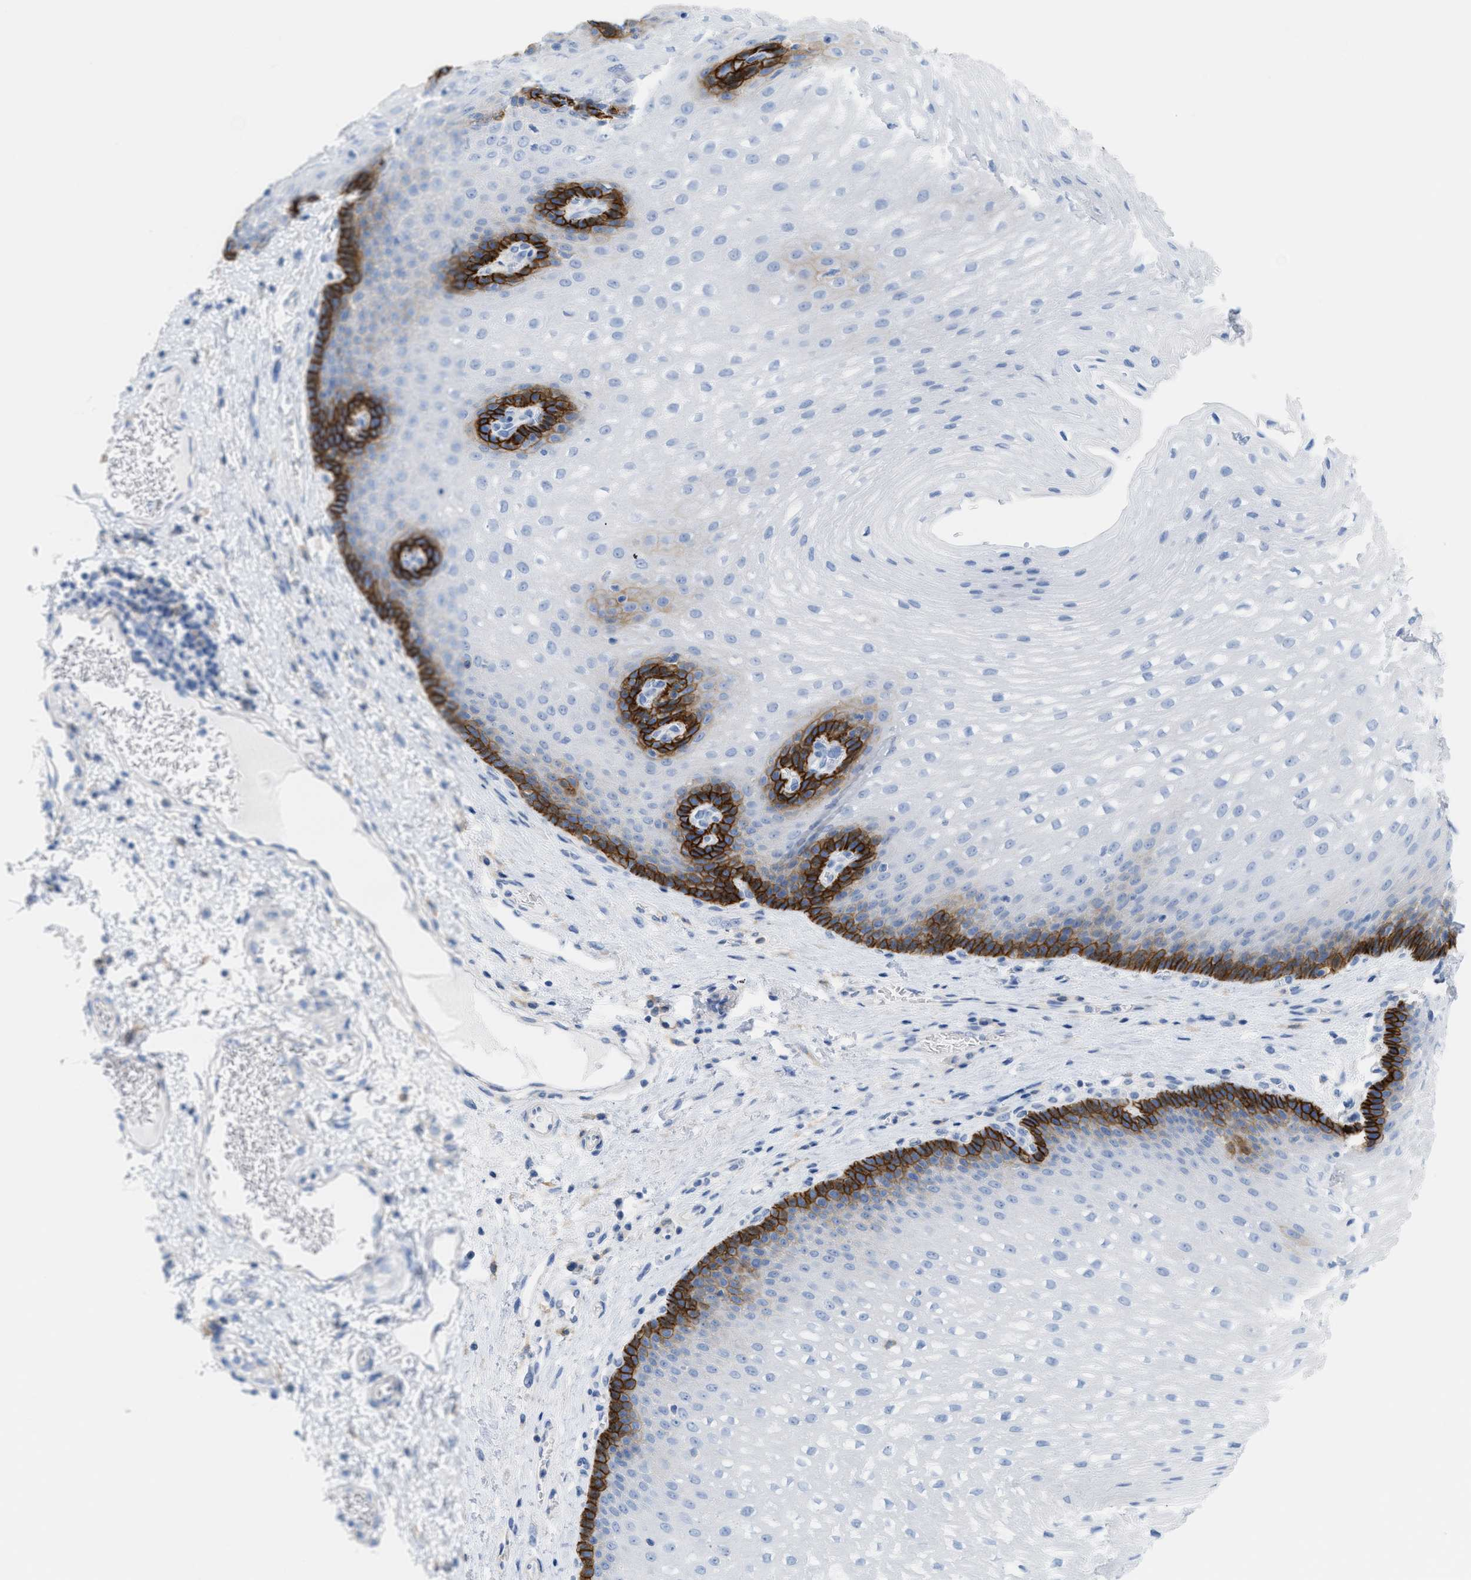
{"staining": {"intensity": "strong", "quantity": "<25%", "location": "cytoplasmic/membranous"}, "tissue": "esophagus", "cell_type": "Squamous epithelial cells", "image_type": "normal", "snomed": [{"axis": "morphology", "description": "Normal tissue, NOS"}, {"axis": "topography", "description": "Esophagus"}], "caption": "Squamous epithelial cells exhibit medium levels of strong cytoplasmic/membranous expression in approximately <25% of cells in benign esophagus. The staining is performed using DAB brown chromogen to label protein expression. The nuclei are counter-stained blue using hematoxylin.", "gene": "SLC3A2", "patient": {"sex": "male", "age": 48}}